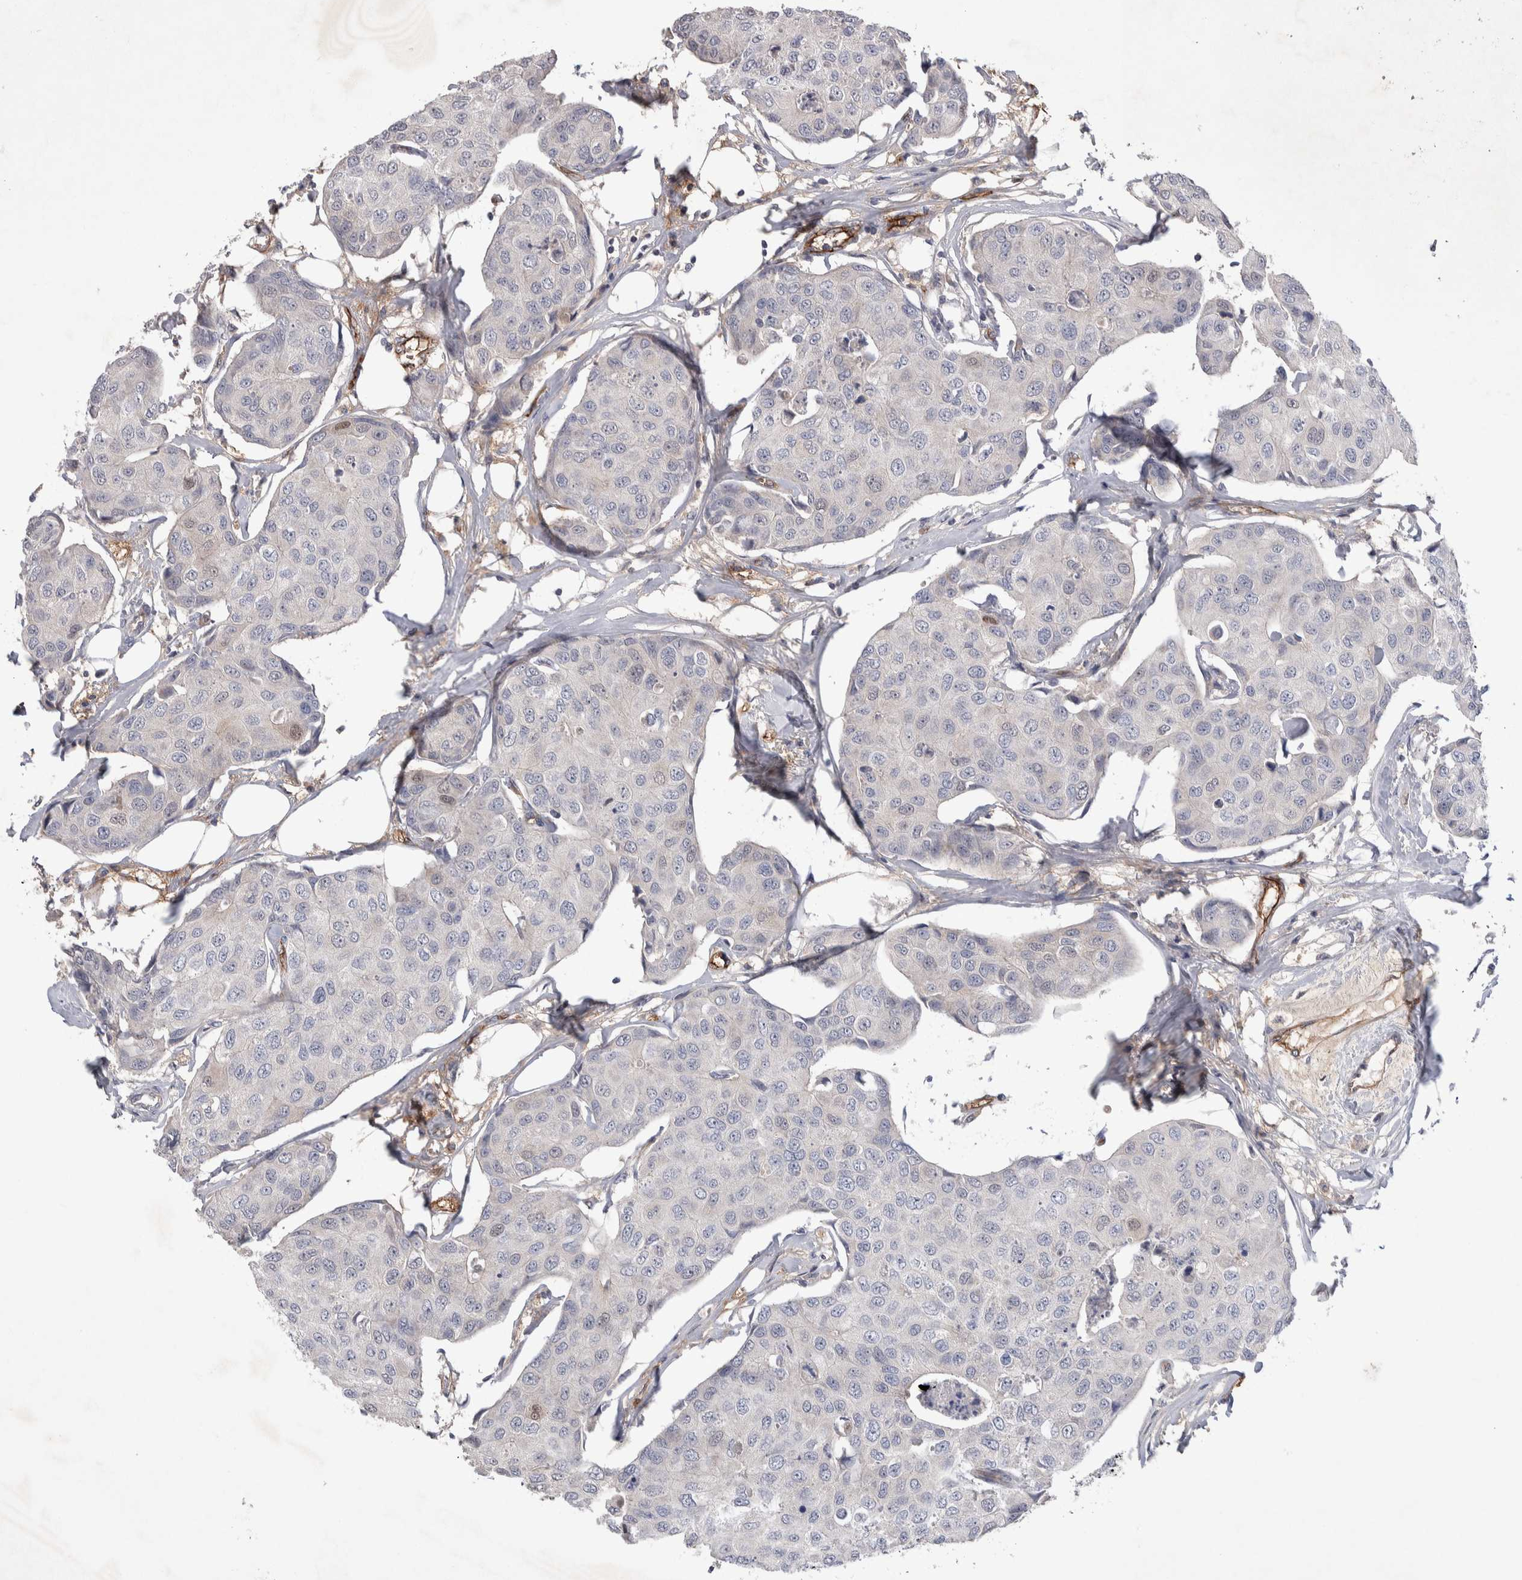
{"staining": {"intensity": "negative", "quantity": "none", "location": "none"}, "tissue": "breast cancer", "cell_type": "Tumor cells", "image_type": "cancer", "snomed": [{"axis": "morphology", "description": "Duct carcinoma"}, {"axis": "topography", "description": "Breast"}], "caption": "High power microscopy histopathology image of an immunohistochemistry (IHC) histopathology image of breast invasive ductal carcinoma, revealing no significant positivity in tumor cells.", "gene": "CEP131", "patient": {"sex": "female", "age": 80}}